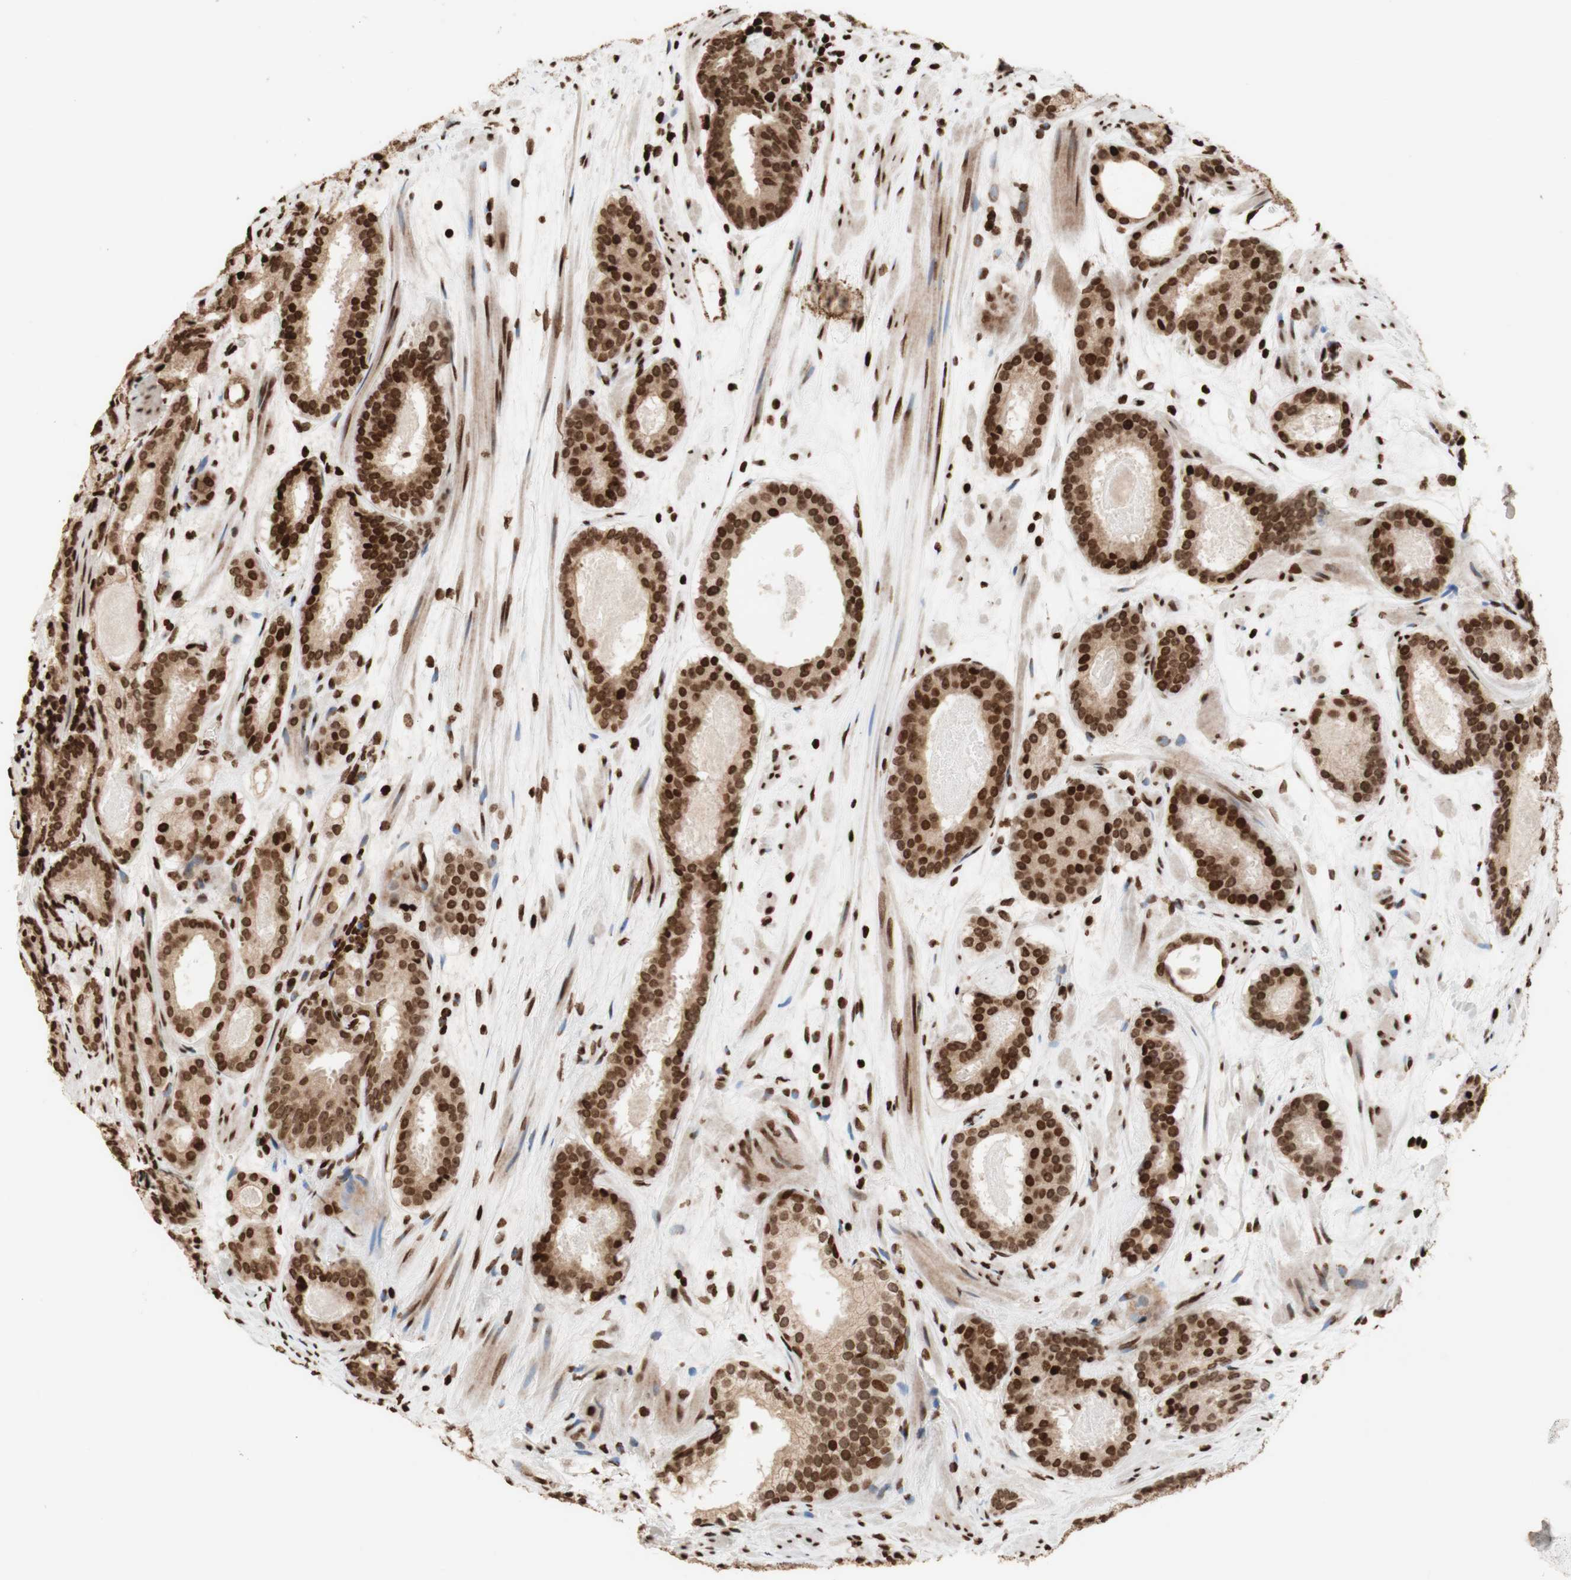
{"staining": {"intensity": "strong", "quantity": ">75%", "location": "cytoplasmic/membranous,nuclear"}, "tissue": "prostate cancer", "cell_type": "Tumor cells", "image_type": "cancer", "snomed": [{"axis": "morphology", "description": "Adenocarcinoma, Low grade"}, {"axis": "topography", "description": "Prostate"}], "caption": "The micrograph shows a brown stain indicating the presence of a protein in the cytoplasmic/membranous and nuclear of tumor cells in adenocarcinoma (low-grade) (prostate). The staining was performed using DAB (3,3'-diaminobenzidine) to visualize the protein expression in brown, while the nuclei were stained in blue with hematoxylin (Magnification: 20x).", "gene": "NCAPD2", "patient": {"sex": "male", "age": 69}}